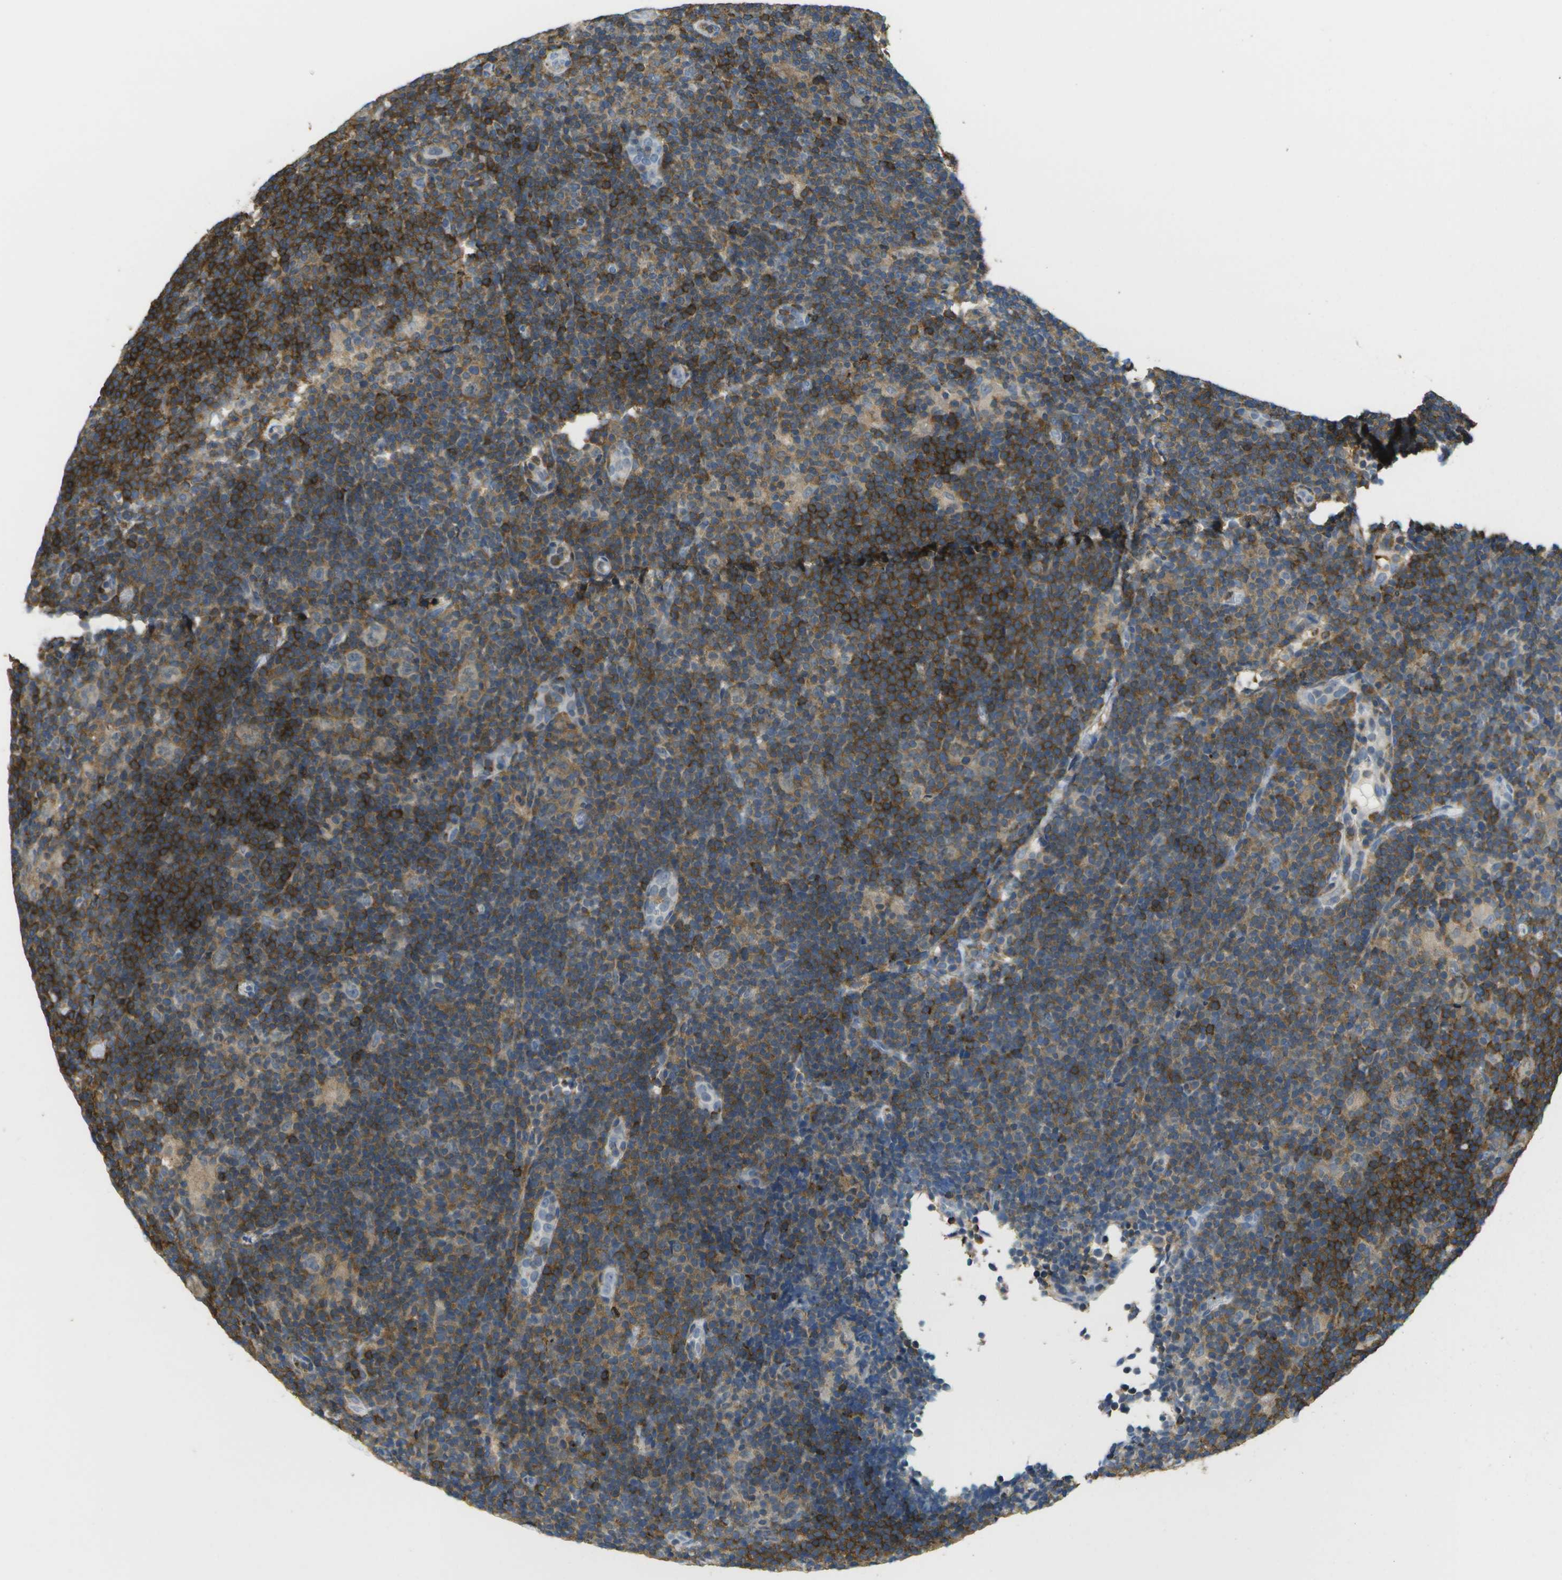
{"staining": {"intensity": "negative", "quantity": "none", "location": "none"}, "tissue": "lymphoma", "cell_type": "Tumor cells", "image_type": "cancer", "snomed": [{"axis": "morphology", "description": "Hodgkin's disease, NOS"}, {"axis": "topography", "description": "Lymph node"}], "caption": "A high-resolution photomicrograph shows IHC staining of lymphoma, which exhibits no significant staining in tumor cells.", "gene": "RCSD1", "patient": {"sex": "female", "age": 57}}